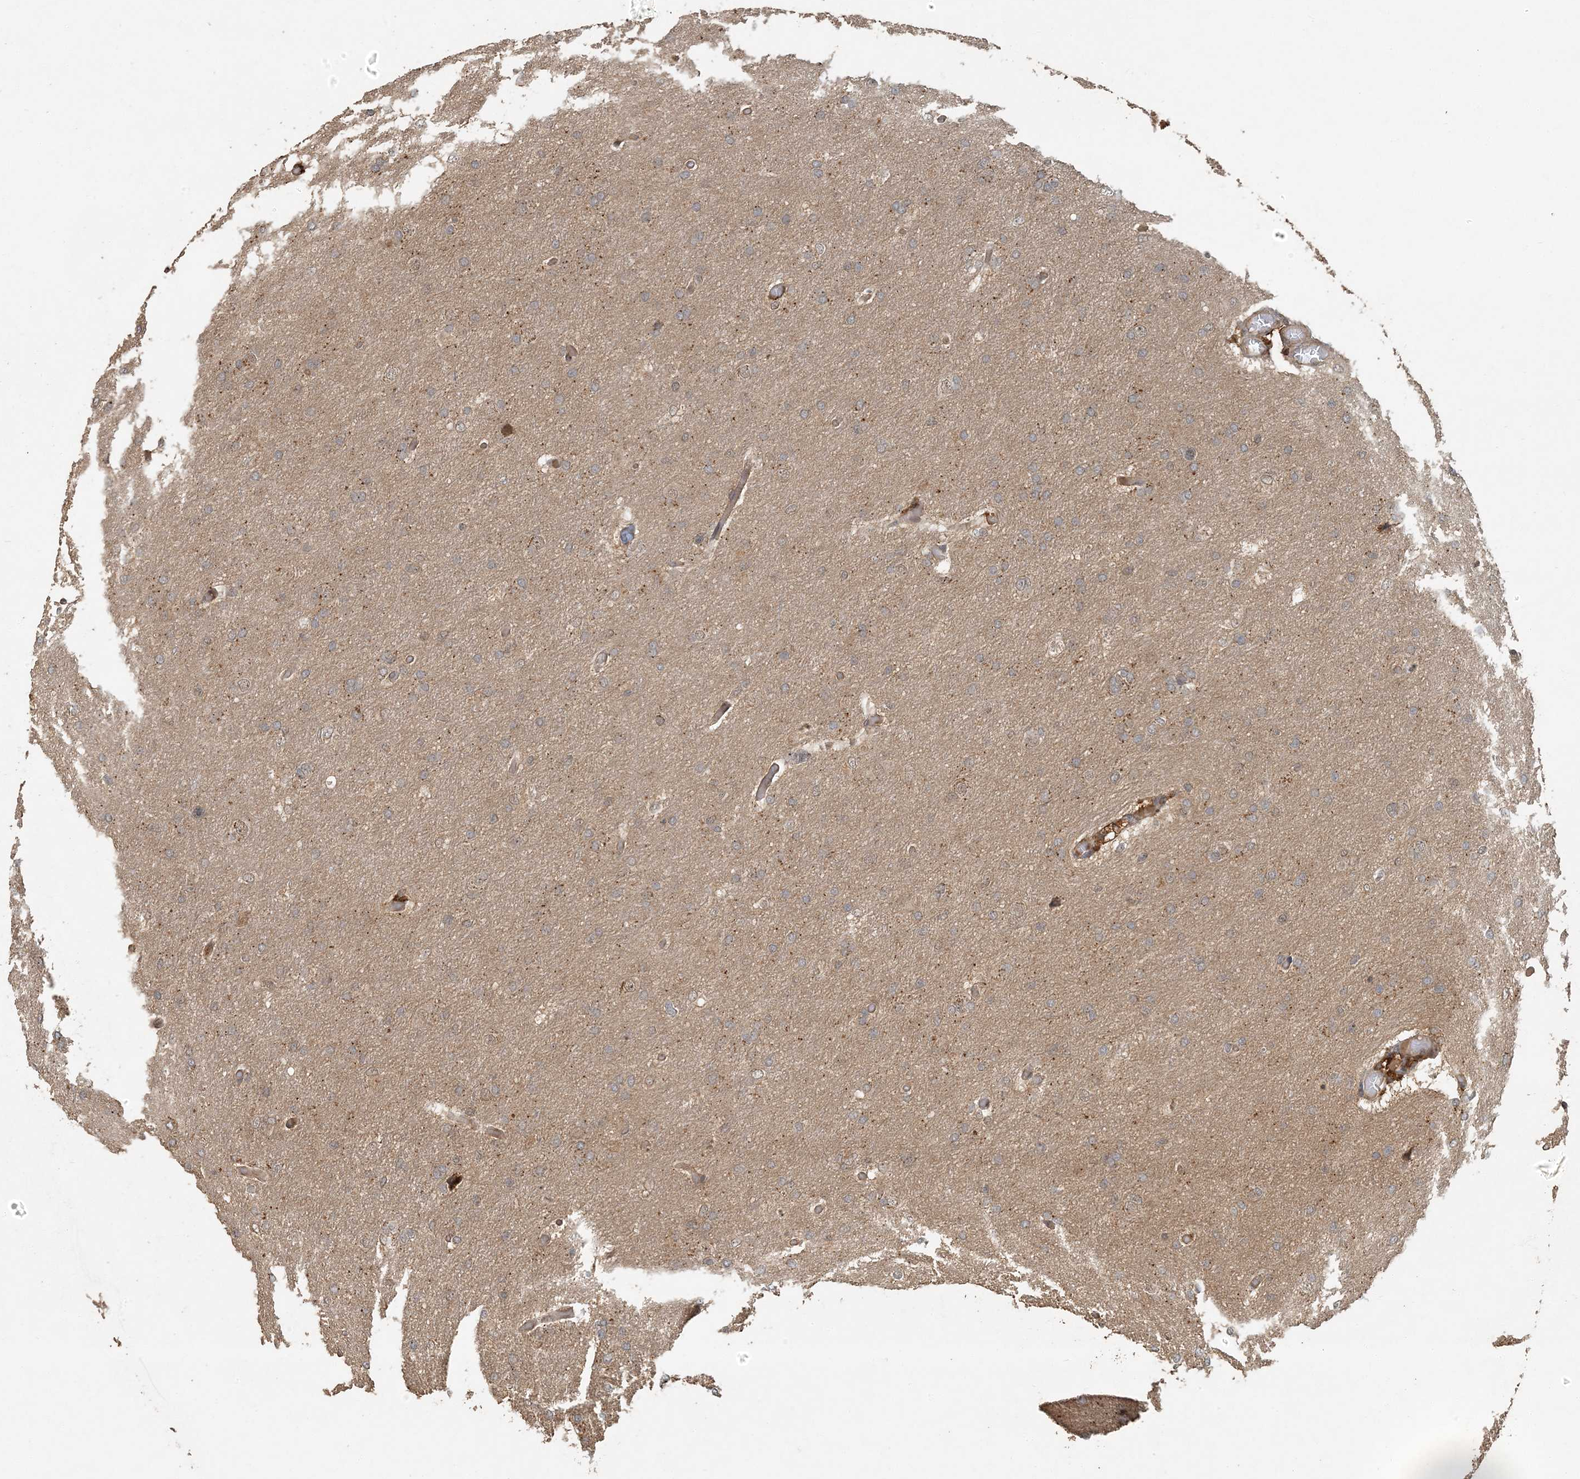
{"staining": {"intensity": "weak", "quantity": ">75%", "location": "cytoplasmic/membranous"}, "tissue": "glioma", "cell_type": "Tumor cells", "image_type": "cancer", "snomed": [{"axis": "morphology", "description": "Glioma, malignant, High grade"}, {"axis": "topography", "description": "Cerebral cortex"}], "caption": "Protein expression analysis of human glioma reveals weak cytoplasmic/membranous staining in about >75% of tumor cells. The staining is performed using DAB (3,3'-diaminobenzidine) brown chromogen to label protein expression. The nuclei are counter-stained blue using hematoxylin.", "gene": "AK9", "patient": {"sex": "female", "age": 36}}